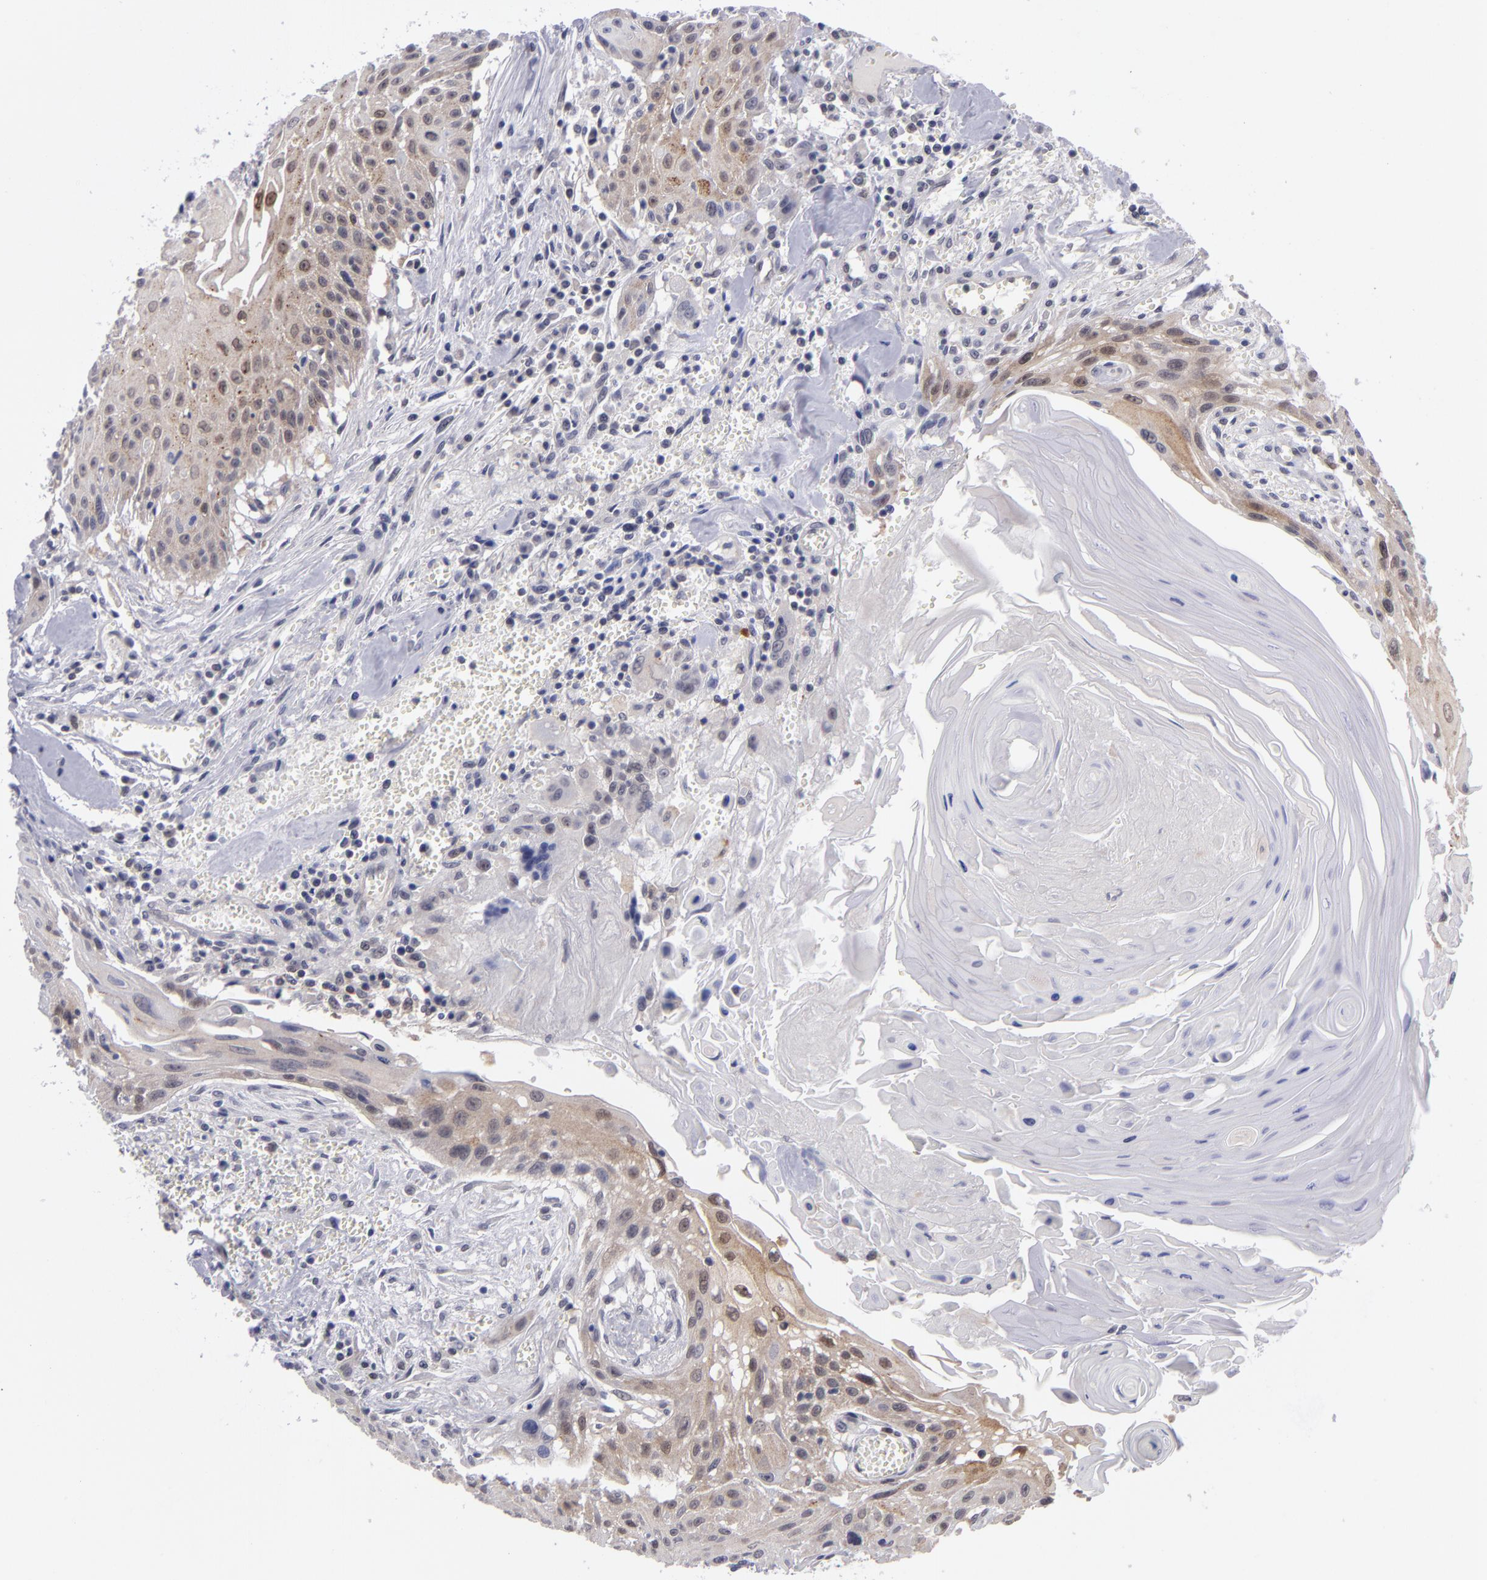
{"staining": {"intensity": "weak", "quantity": "25%-75%", "location": "cytoplasmic/membranous"}, "tissue": "head and neck cancer", "cell_type": "Tumor cells", "image_type": "cancer", "snomed": [{"axis": "morphology", "description": "Squamous cell carcinoma, NOS"}, {"axis": "morphology", "description": "Squamous cell carcinoma, metastatic, NOS"}, {"axis": "topography", "description": "Lymph node"}, {"axis": "topography", "description": "Salivary gland"}, {"axis": "topography", "description": "Head-Neck"}], "caption": "A low amount of weak cytoplasmic/membranous positivity is seen in about 25%-75% of tumor cells in head and neck cancer tissue. The protein is shown in brown color, while the nuclei are stained blue.", "gene": "BCL10", "patient": {"sex": "female", "age": 74}}